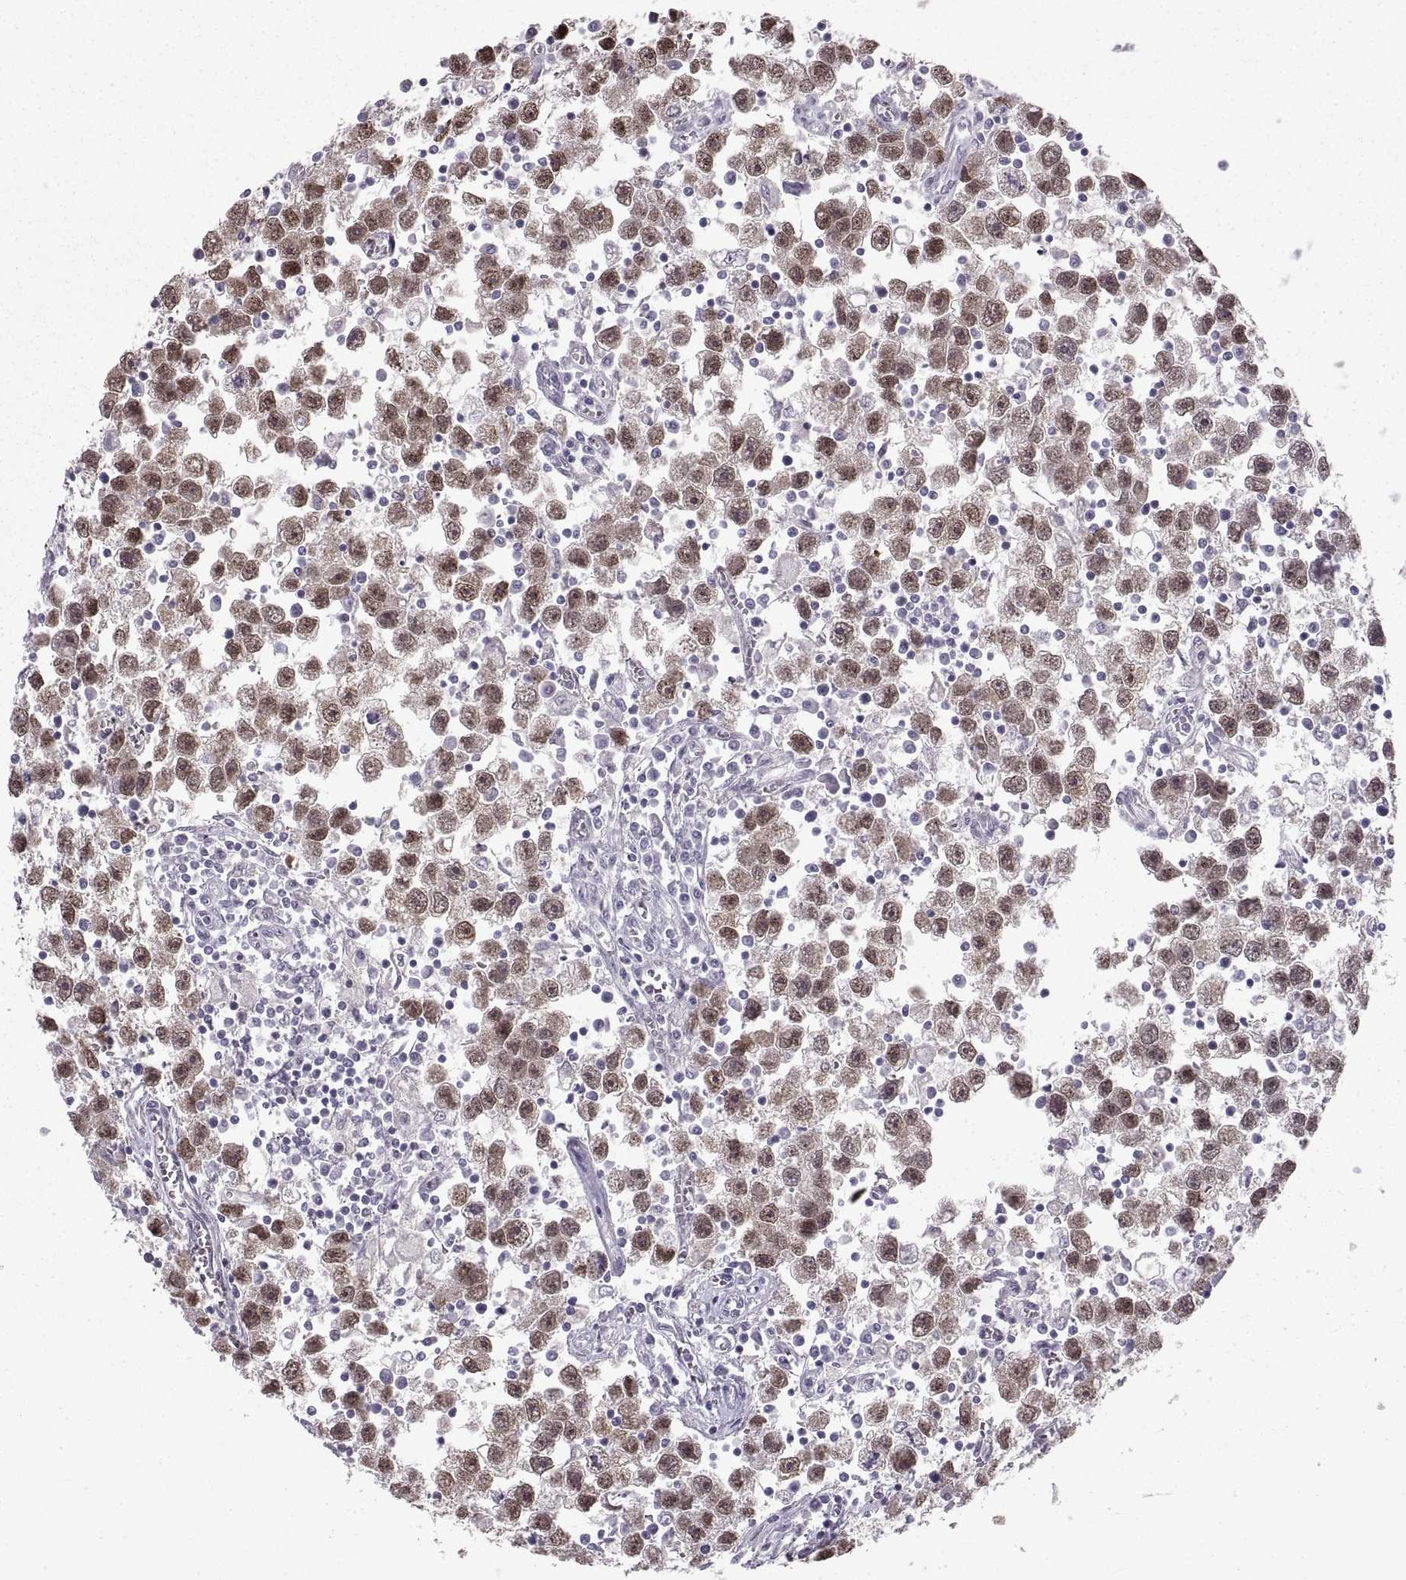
{"staining": {"intensity": "moderate", "quantity": ">75%", "location": "cytoplasmic/membranous,nuclear"}, "tissue": "testis cancer", "cell_type": "Tumor cells", "image_type": "cancer", "snomed": [{"axis": "morphology", "description": "Seminoma, NOS"}, {"axis": "topography", "description": "Testis"}], "caption": "Immunohistochemical staining of human testis cancer (seminoma) shows medium levels of moderate cytoplasmic/membranous and nuclear positivity in about >75% of tumor cells.", "gene": "NANOS3", "patient": {"sex": "male", "age": 30}}